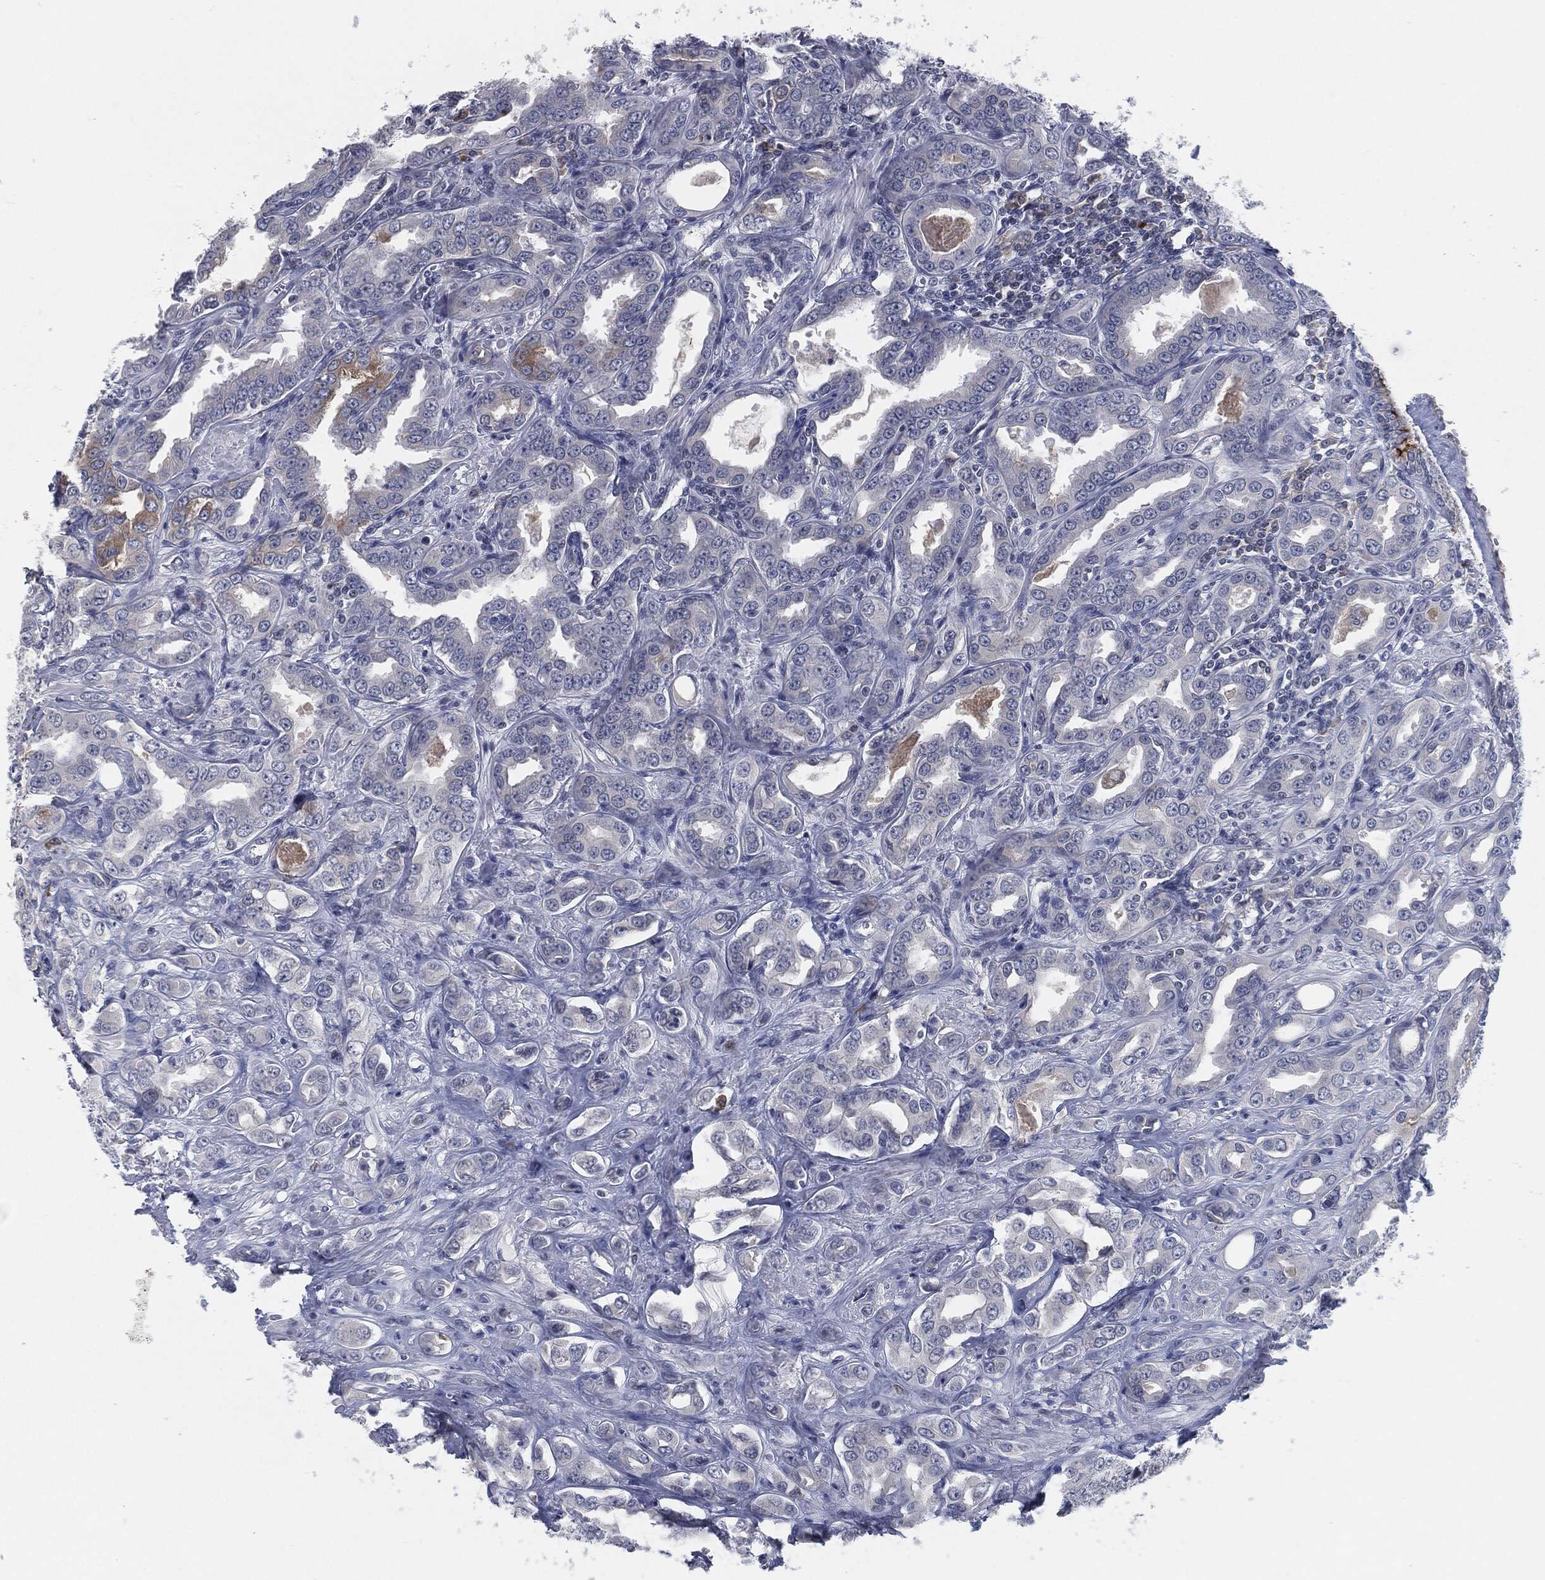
{"staining": {"intensity": "negative", "quantity": "none", "location": "none"}, "tissue": "prostate cancer", "cell_type": "Tumor cells", "image_type": "cancer", "snomed": [{"axis": "morphology", "description": "Adenocarcinoma, NOS"}, {"axis": "topography", "description": "Prostate and seminal vesicle, NOS"}, {"axis": "topography", "description": "Prostate"}], "caption": "High power microscopy photomicrograph of an immunohistochemistry (IHC) histopathology image of prostate cancer, revealing no significant positivity in tumor cells. The staining is performed using DAB brown chromogen with nuclei counter-stained in using hematoxylin.", "gene": "PROM1", "patient": {"sex": "male", "age": 69}}